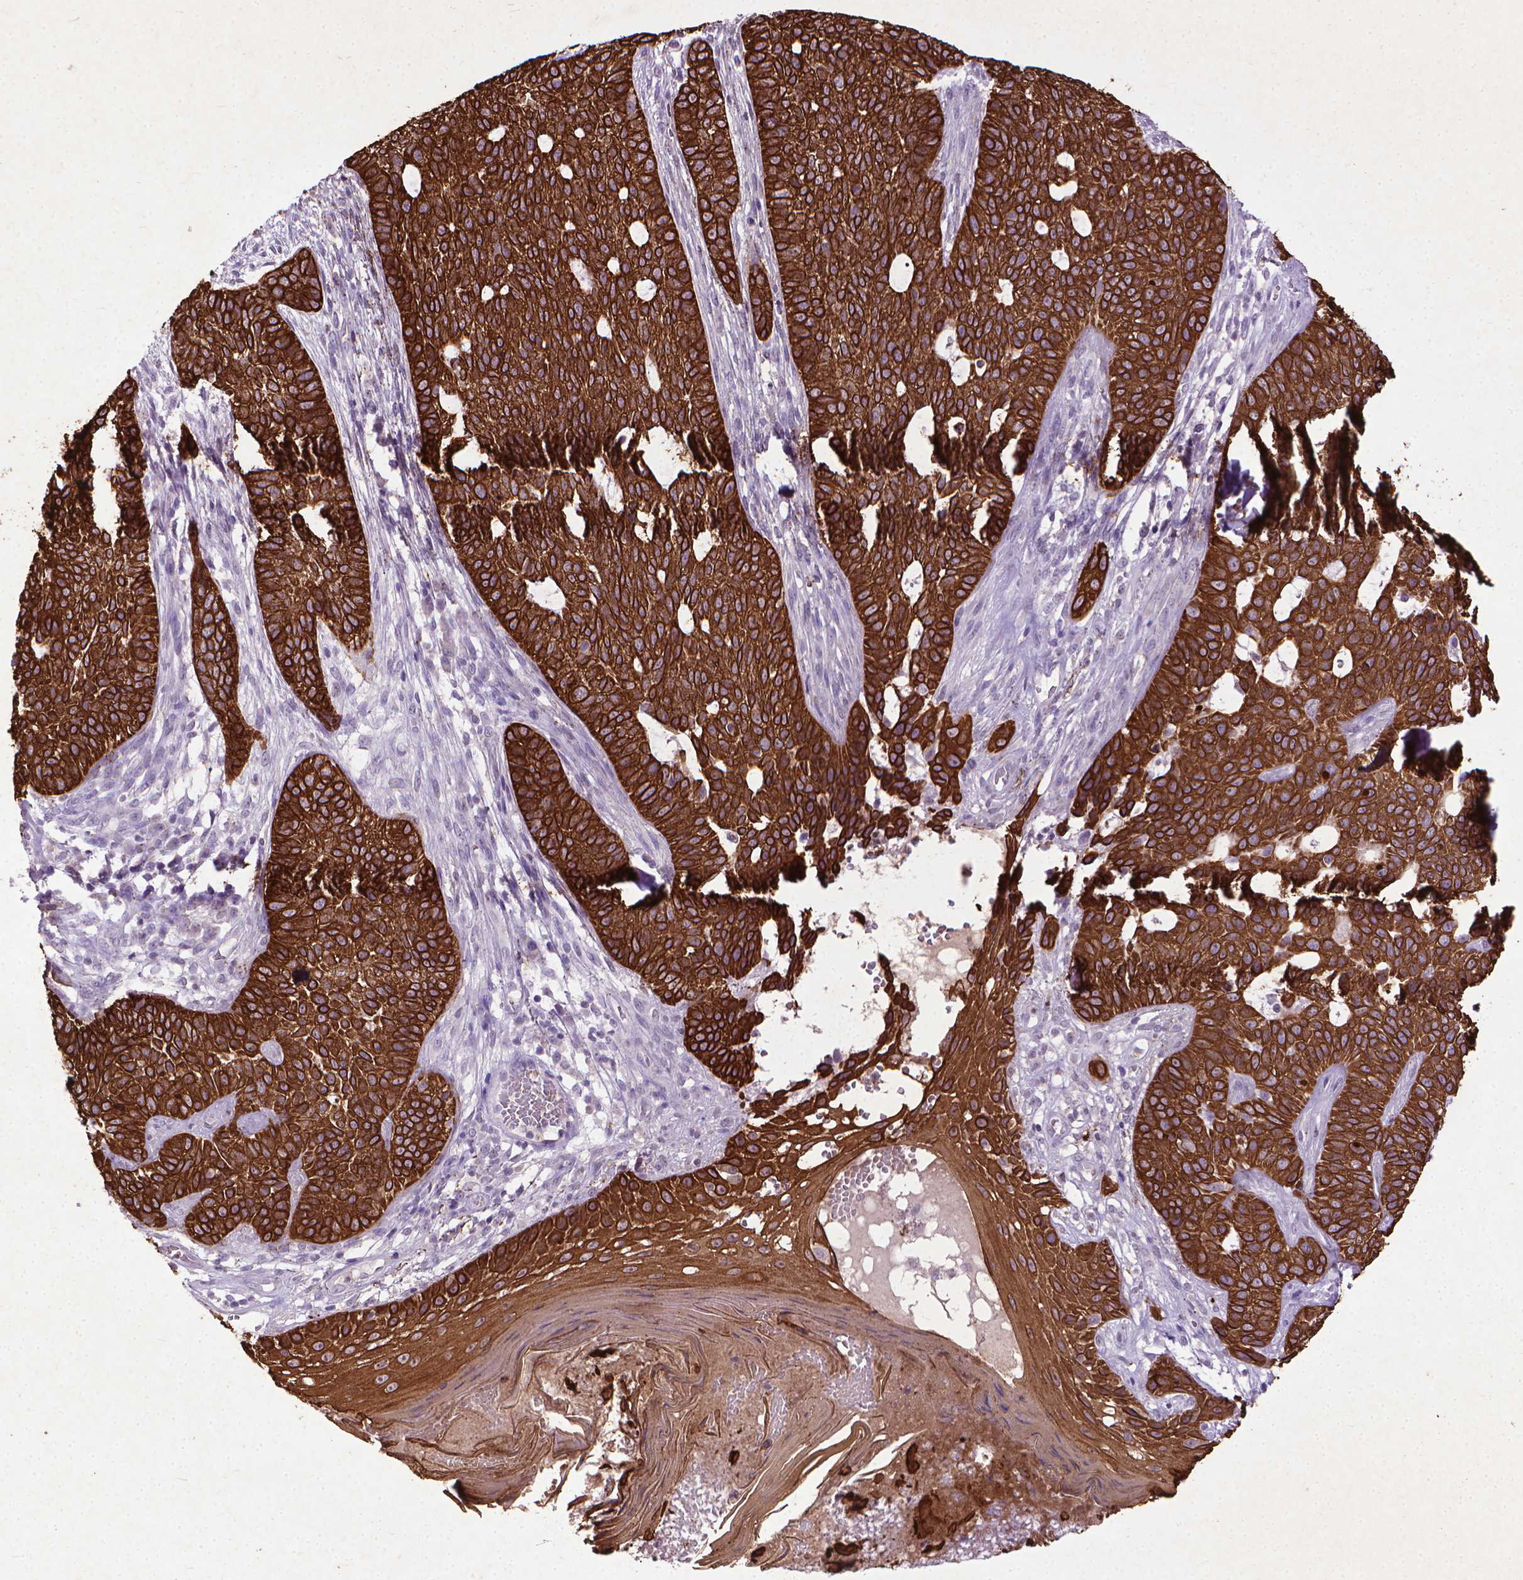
{"staining": {"intensity": "strong", "quantity": ">75%", "location": "cytoplasmic/membranous"}, "tissue": "skin cancer", "cell_type": "Tumor cells", "image_type": "cancer", "snomed": [{"axis": "morphology", "description": "Basal cell carcinoma"}, {"axis": "topography", "description": "Skin"}], "caption": "Skin basal cell carcinoma tissue demonstrates strong cytoplasmic/membranous staining in approximately >75% of tumor cells", "gene": "KRT5", "patient": {"sex": "female", "age": 69}}